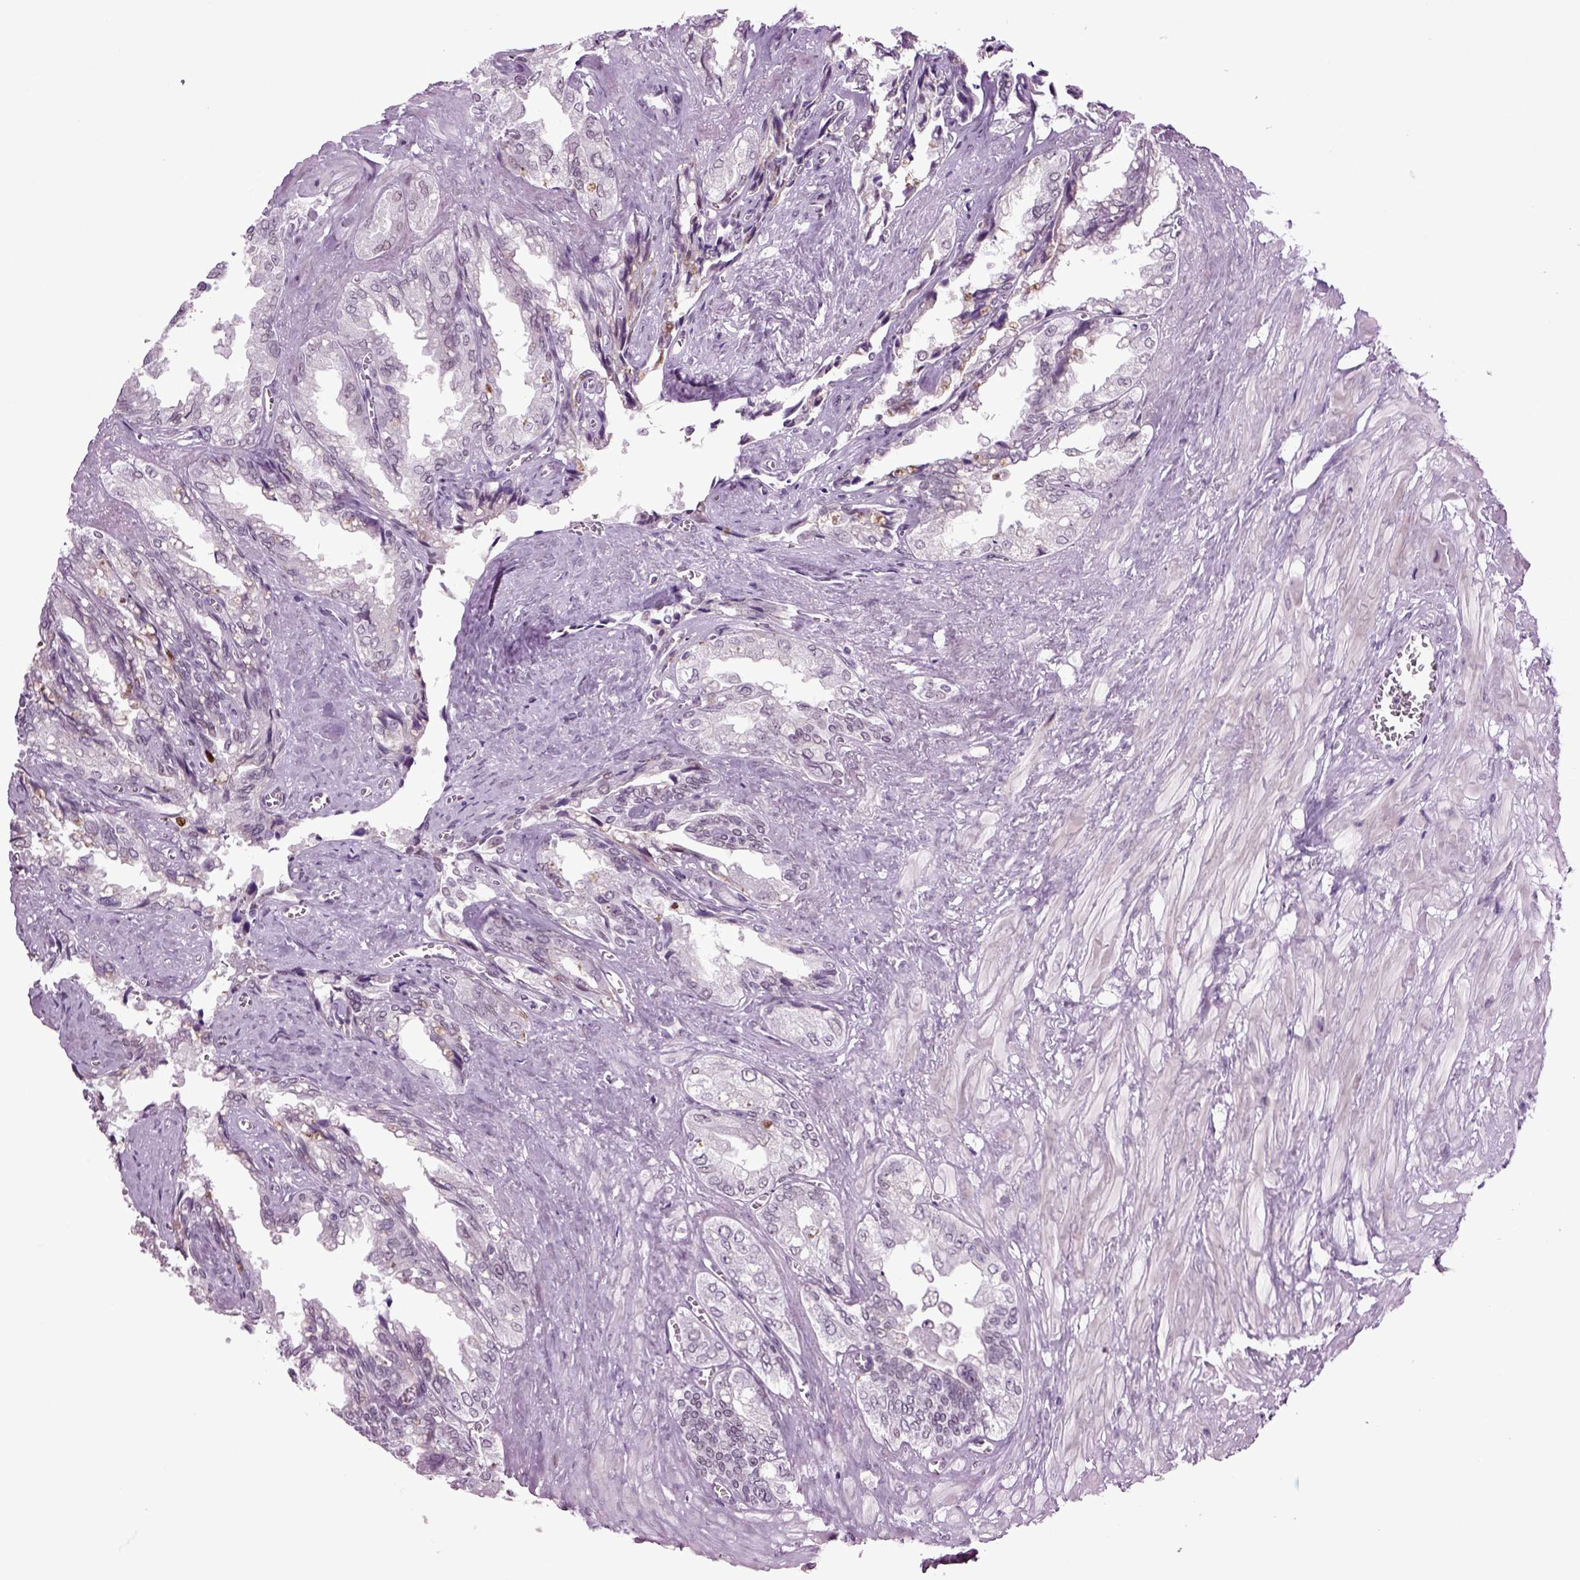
{"staining": {"intensity": "negative", "quantity": "none", "location": "none"}, "tissue": "seminal vesicle", "cell_type": "Glandular cells", "image_type": "normal", "snomed": [{"axis": "morphology", "description": "Normal tissue, NOS"}, {"axis": "topography", "description": "Seminal veicle"}], "caption": "DAB (3,3'-diaminobenzidine) immunohistochemical staining of normal seminal vesicle reveals no significant expression in glandular cells.", "gene": "RFX3", "patient": {"sex": "male", "age": 67}}